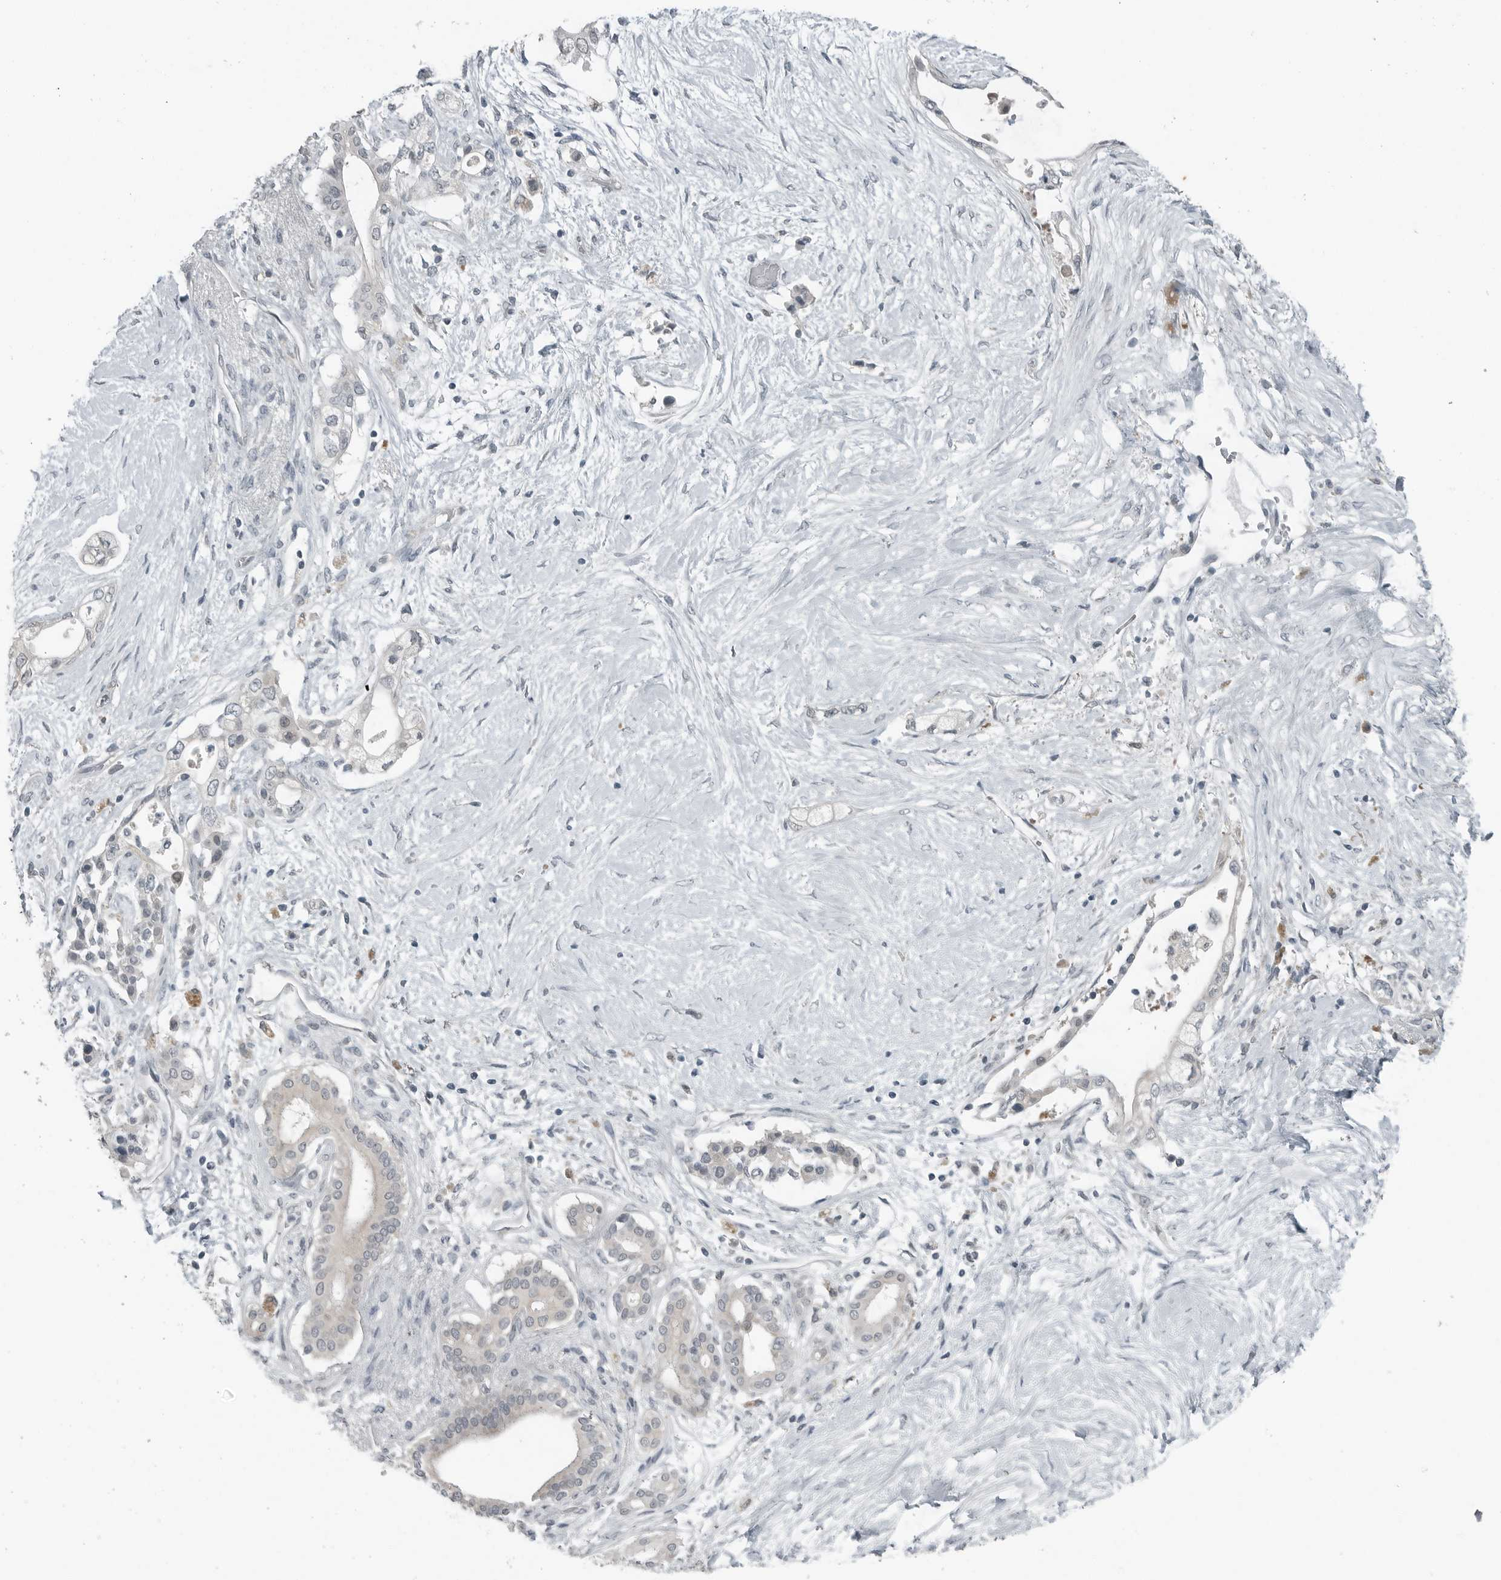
{"staining": {"intensity": "negative", "quantity": "none", "location": "none"}, "tissue": "pancreatic cancer", "cell_type": "Tumor cells", "image_type": "cancer", "snomed": [{"axis": "morphology", "description": "Adenocarcinoma, NOS"}, {"axis": "topography", "description": "Pancreas"}], "caption": "The photomicrograph exhibits no significant positivity in tumor cells of pancreatic cancer. (IHC, brightfield microscopy, high magnification).", "gene": "KYAT1", "patient": {"sex": "male", "age": 53}}